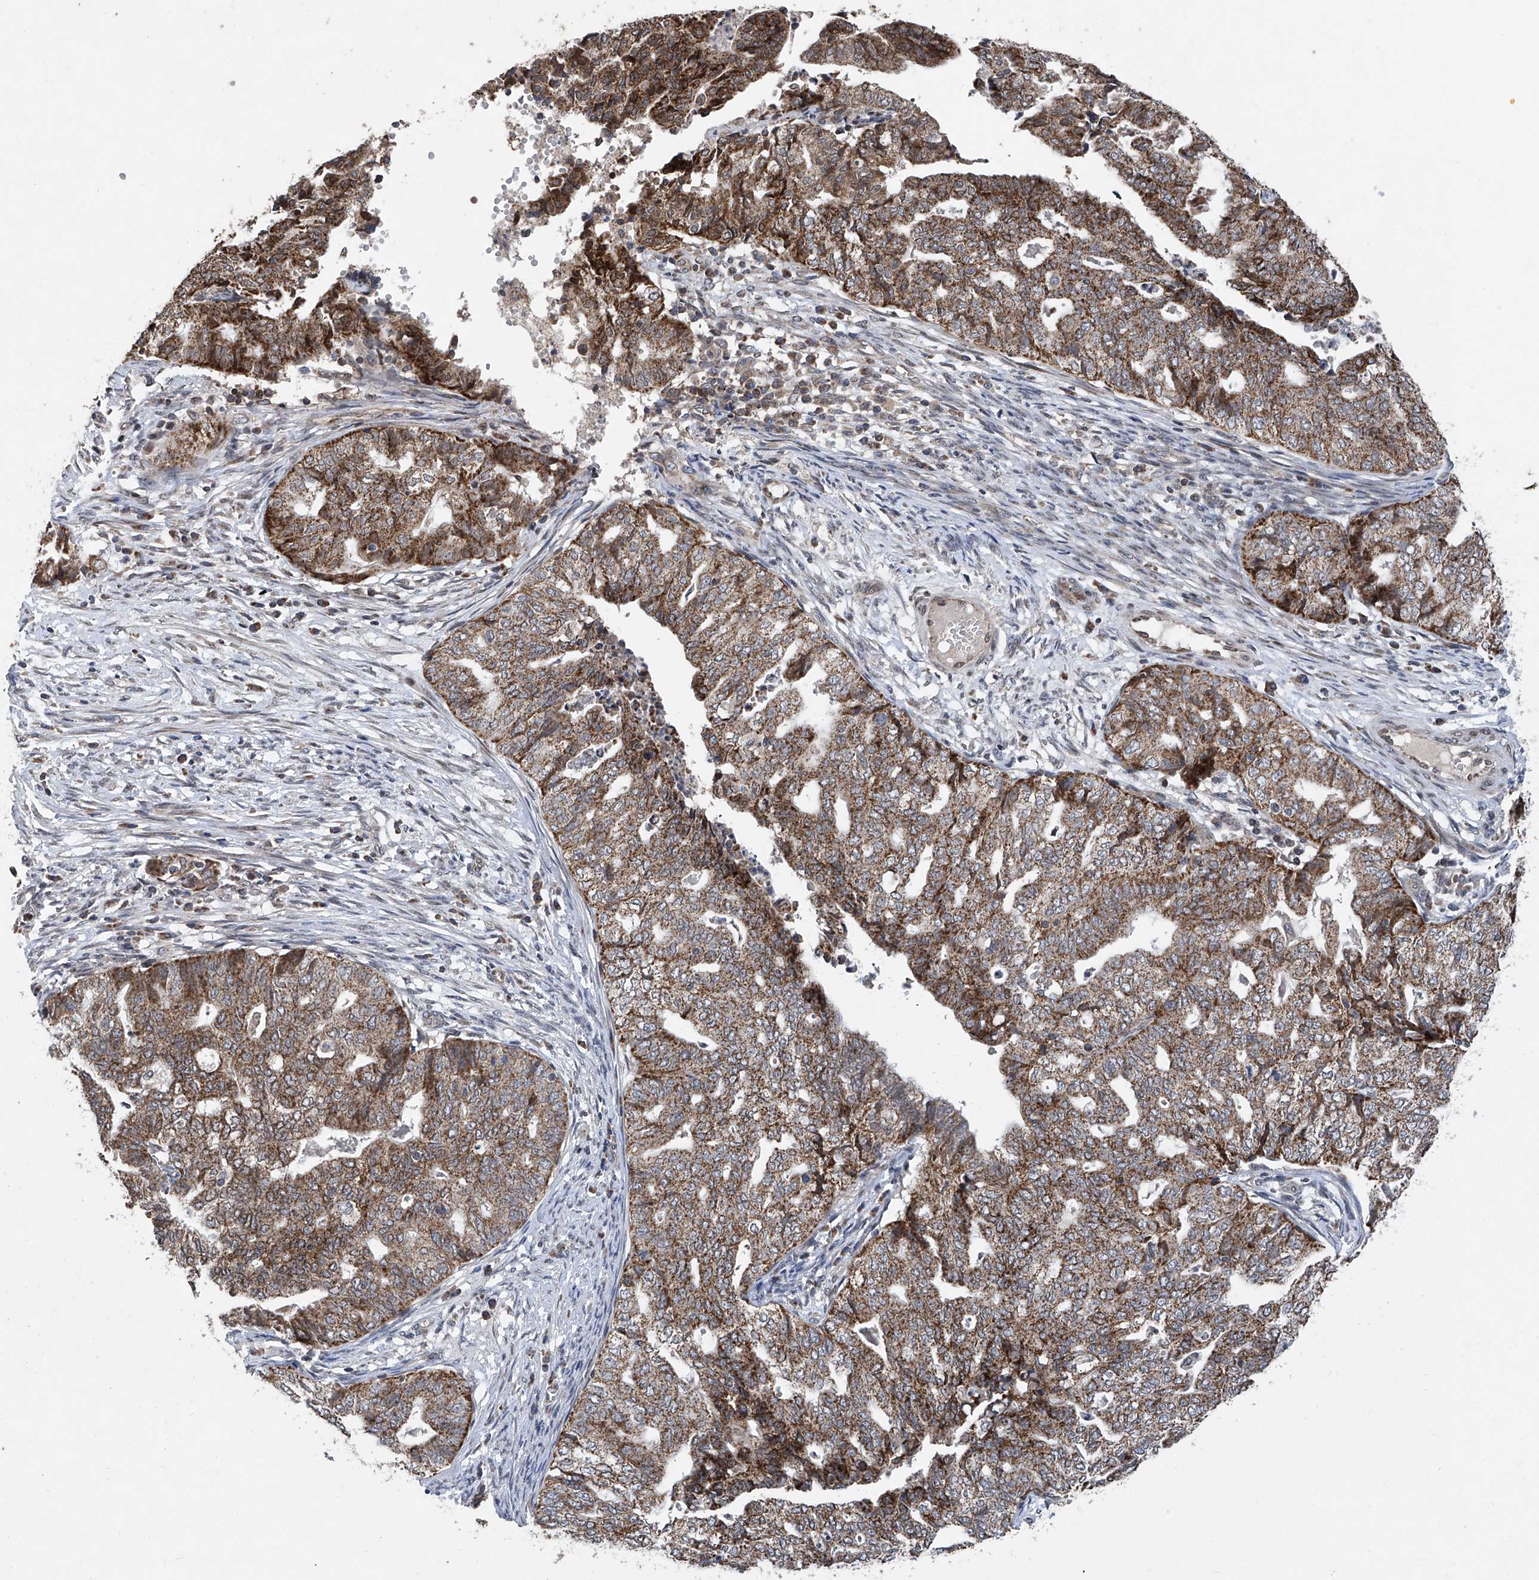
{"staining": {"intensity": "moderate", "quantity": ">75%", "location": "cytoplasmic/membranous"}, "tissue": "endometrial cancer", "cell_type": "Tumor cells", "image_type": "cancer", "snomed": [{"axis": "morphology", "description": "Adenocarcinoma, NOS"}, {"axis": "topography", "description": "Endometrium"}], "caption": "Human endometrial cancer stained with a protein marker demonstrates moderate staining in tumor cells.", "gene": "BCKDHB", "patient": {"sex": "female", "age": 79}}